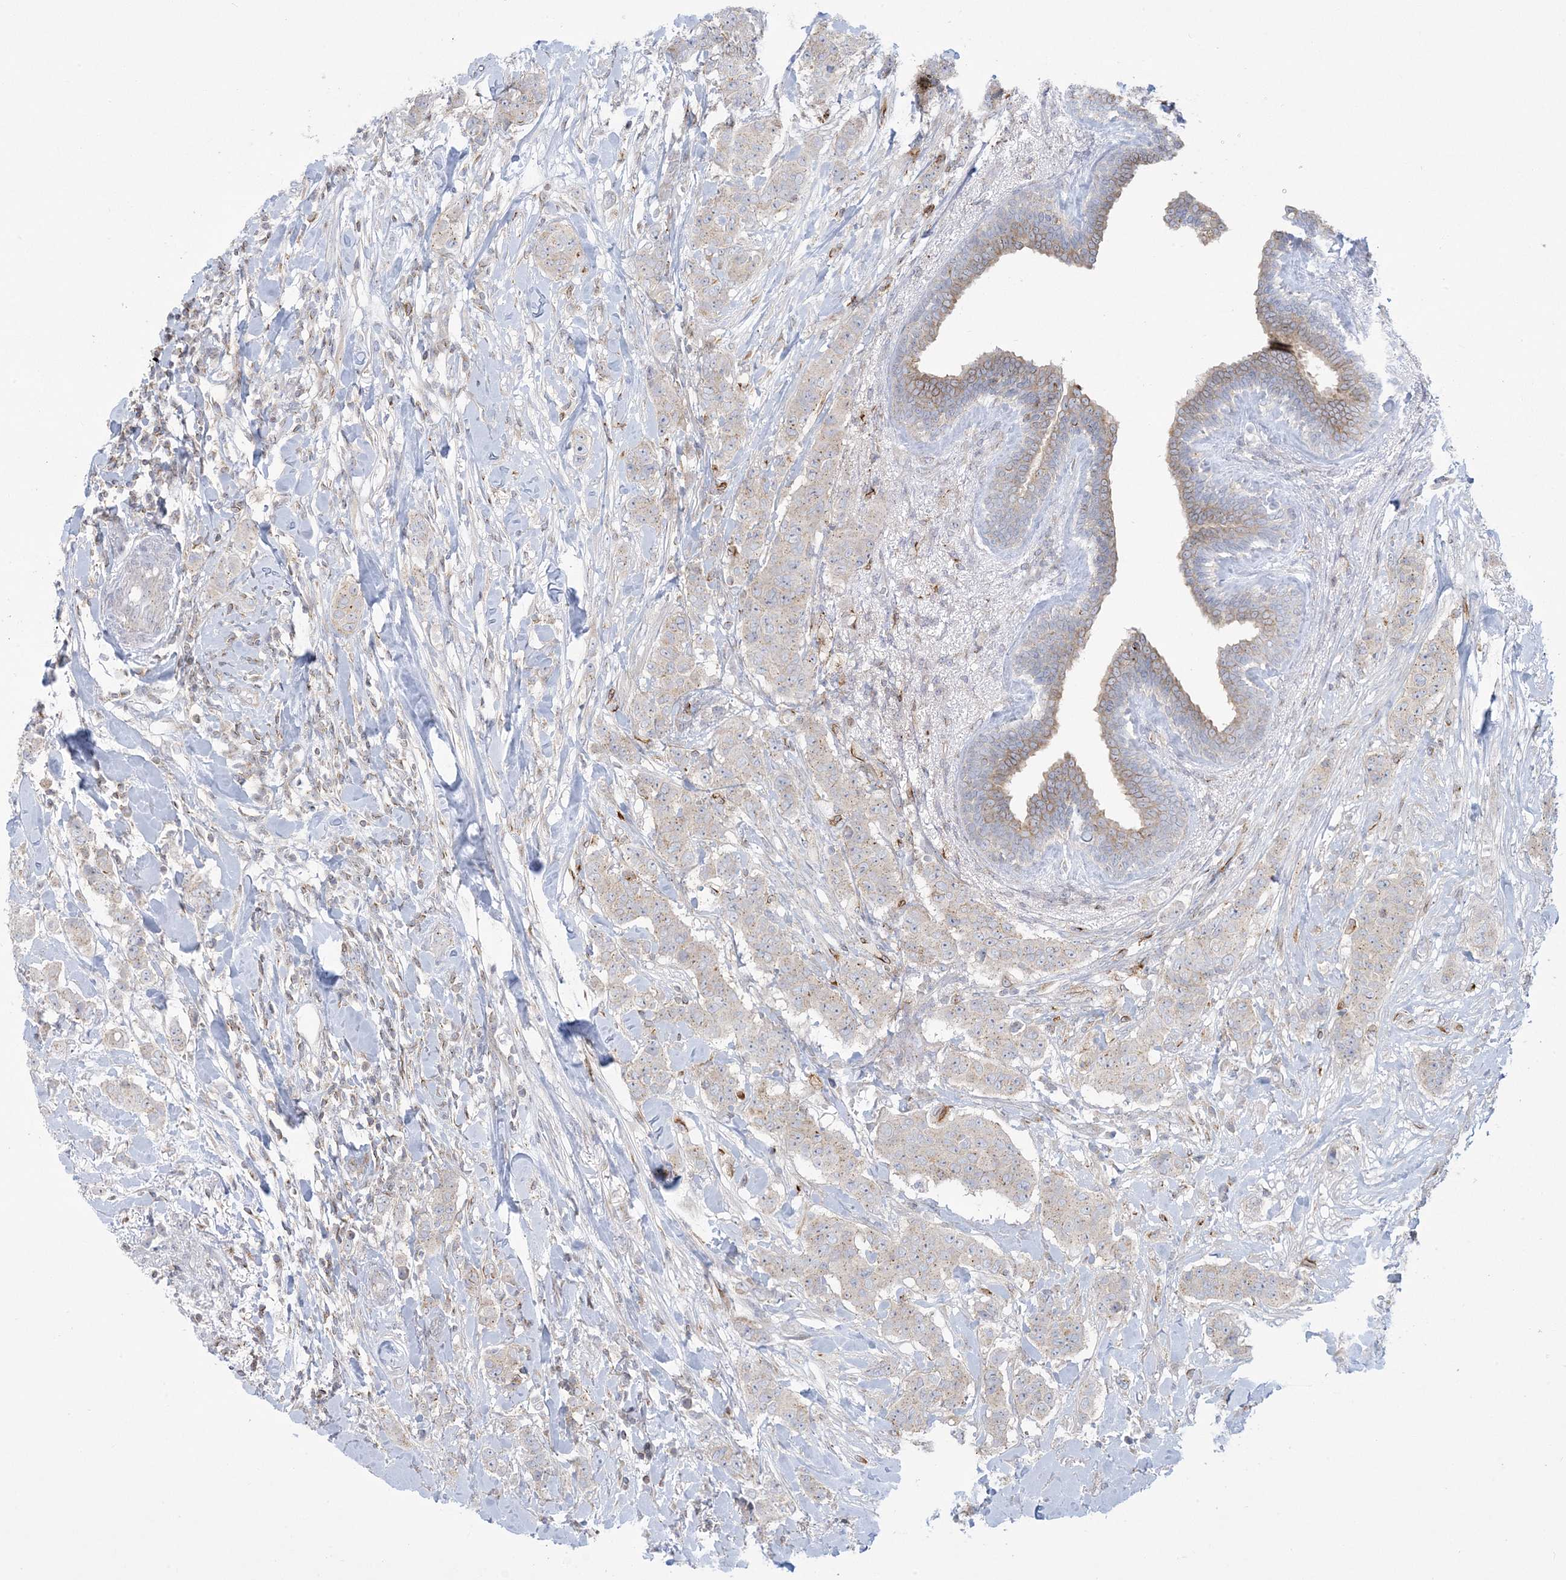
{"staining": {"intensity": "weak", "quantity": "<25%", "location": "cytoplasmic/membranous"}, "tissue": "breast cancer", "cell_type": "Tumor cells", "image_type": "cancer", "snomed": [{"axis": "morphology", "description": "Duct carcinoma"}, {"axis": "topography", "description": "Breast"}], "caption": "The micrograph demonstrates no staining of tumor cells in breast intraductal carcinoma.", "gene": "SLAMF9", "patient": {"sex": "female", "age": 40}}